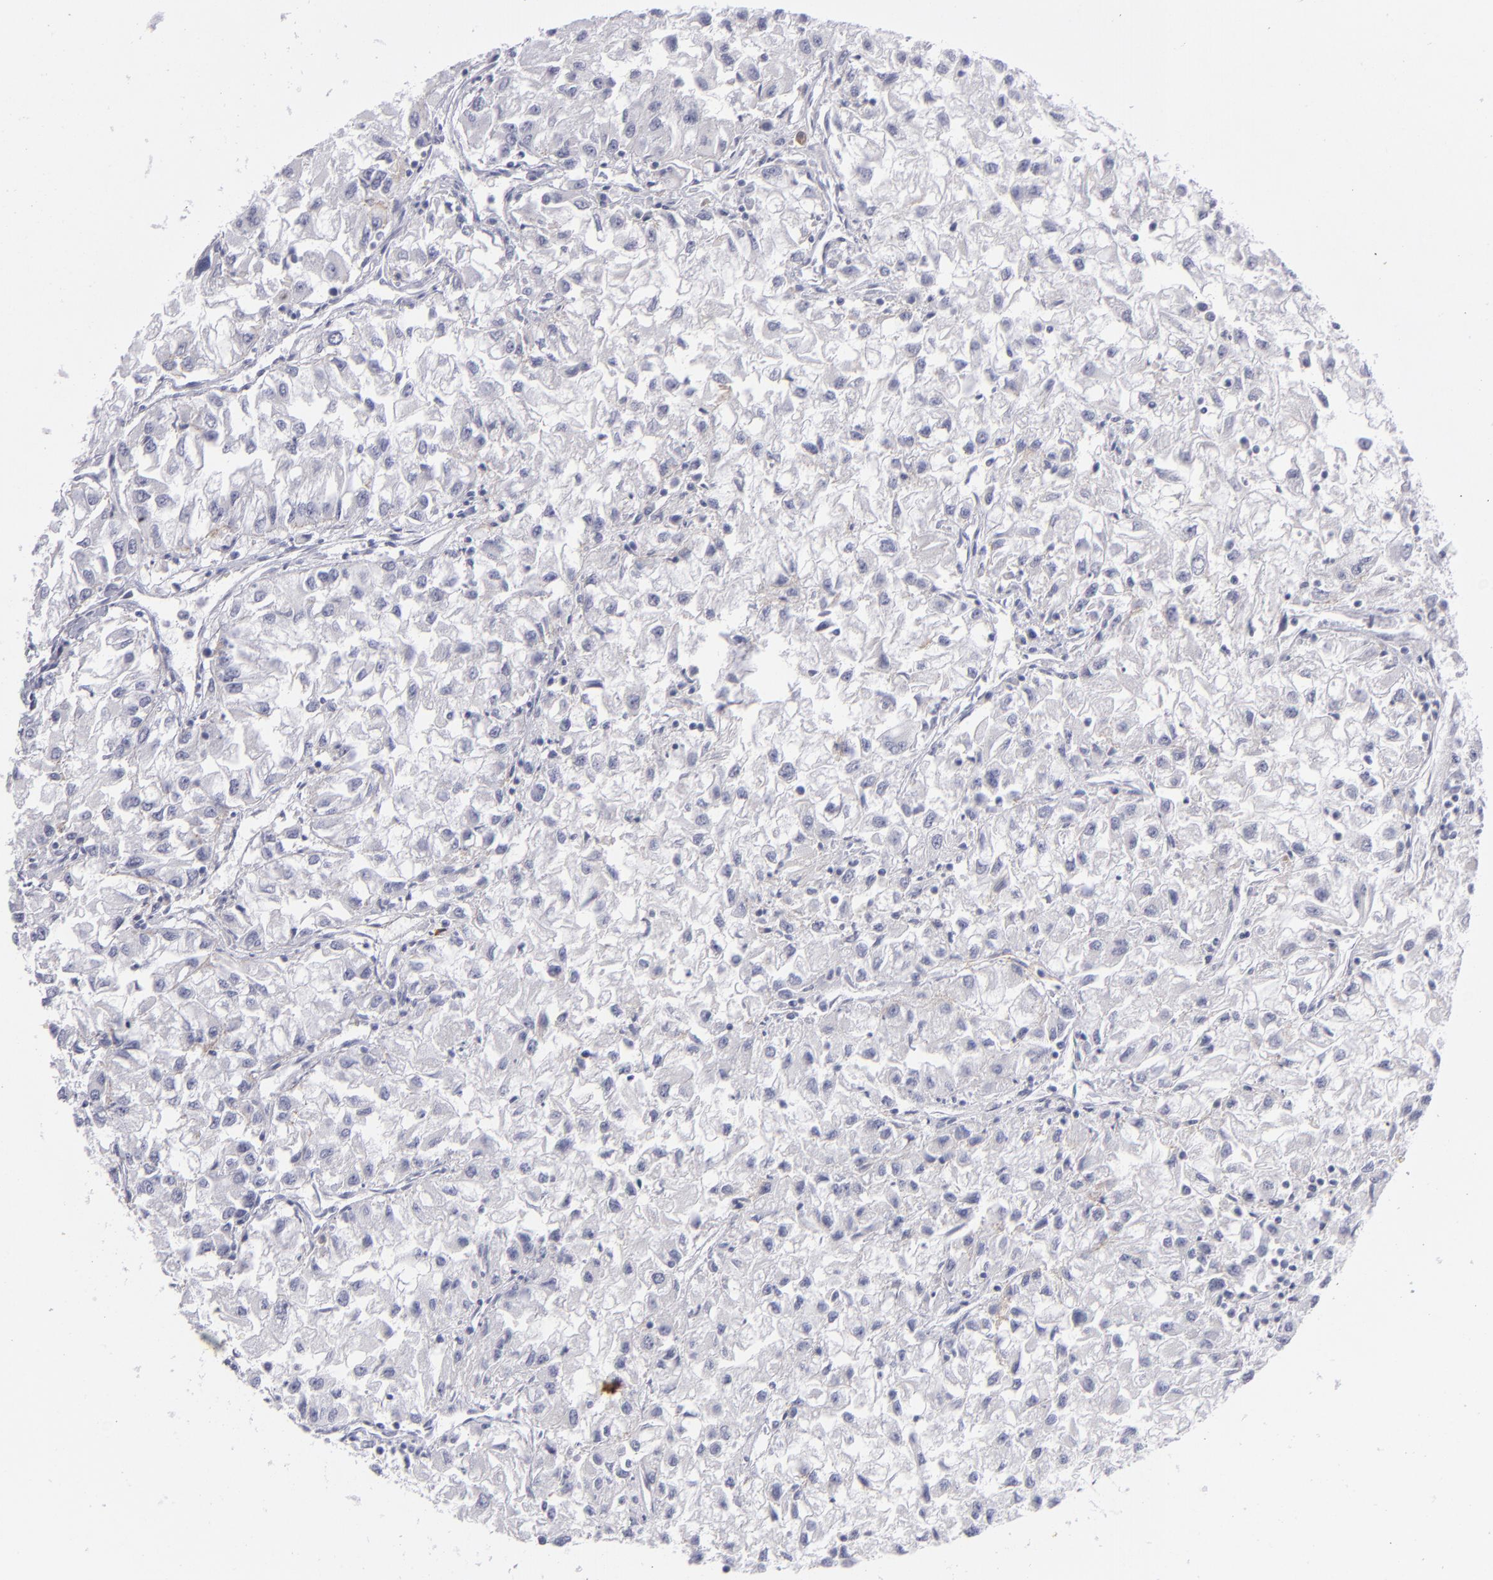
{"staining": {"intensity": "negative", "quantity": "none", "location": "none"}, "tissue": "renal cancer", "cell_type": "Tumor cells", "image_type": "cancer", "snomed": [{"axis": "morphology", "description": "Adenocarcinoma, NOS"}, {"axis": "topography", "description": "Kidney"}], "caption": "Photomicrograph shows no significant protein positivity in tumor cells of renal cancer.", "gene": "ITGB4", "patient": {"sex": "male", "age": 59}}